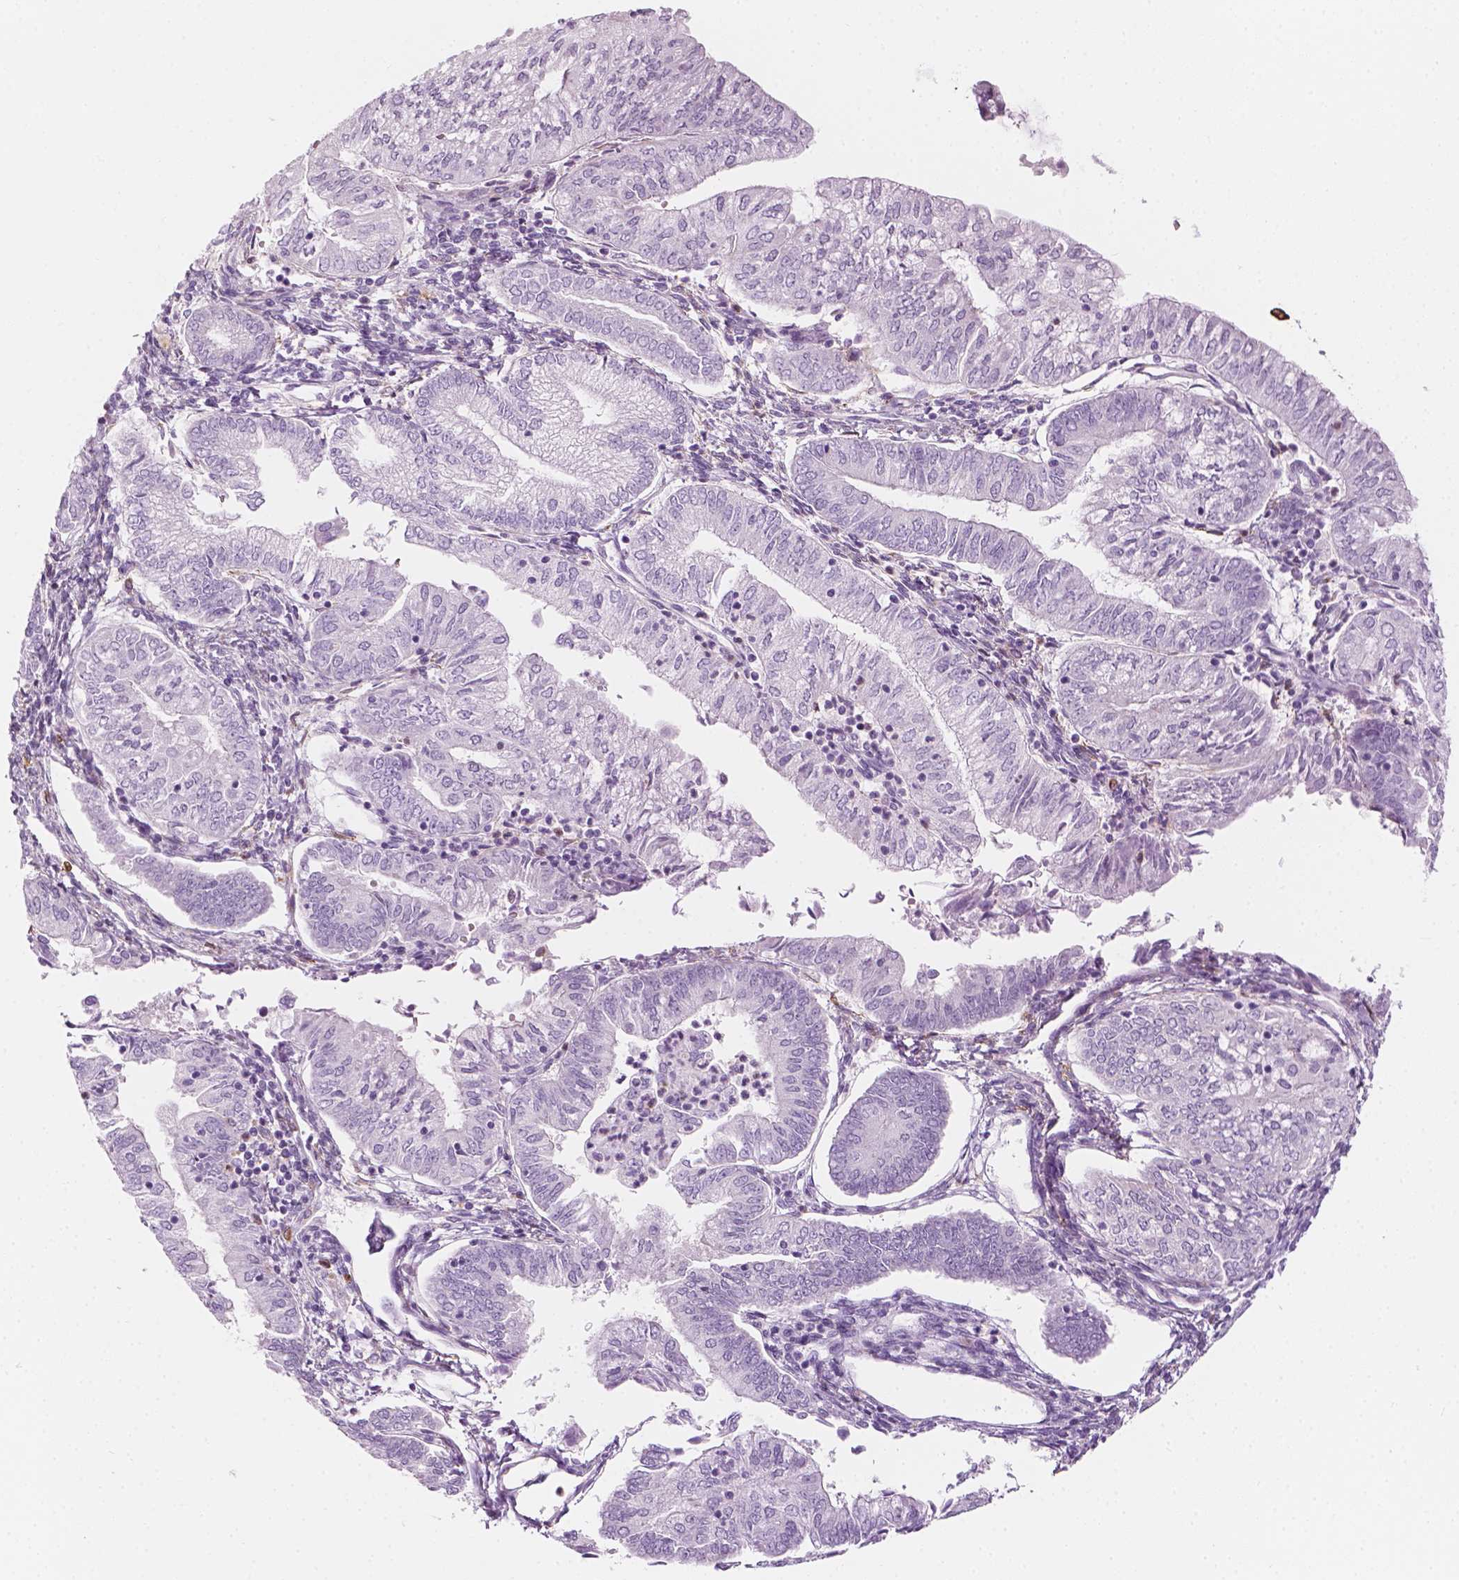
{"staining": {"intensity": "negative", "quantity": "none", "location": "none"}, "tissue": "endometrial cancer", "cell_type": "Tumor cells", "image_type": "cancer", "snomed": [{"axis": "morphology", "description": "Adenocarcinoma, NOS"}, {"axis": "topography", "description": "Endometrium"}], "caption": "This micrograph is of adenocarcinoma (endometrial) stained with IHC to label a protein in brown with the nuclei are counter-stained blue. There is no expression in tumor cells.", "gene": "CES1", "patient": {"sex": "female", "age": 55}}